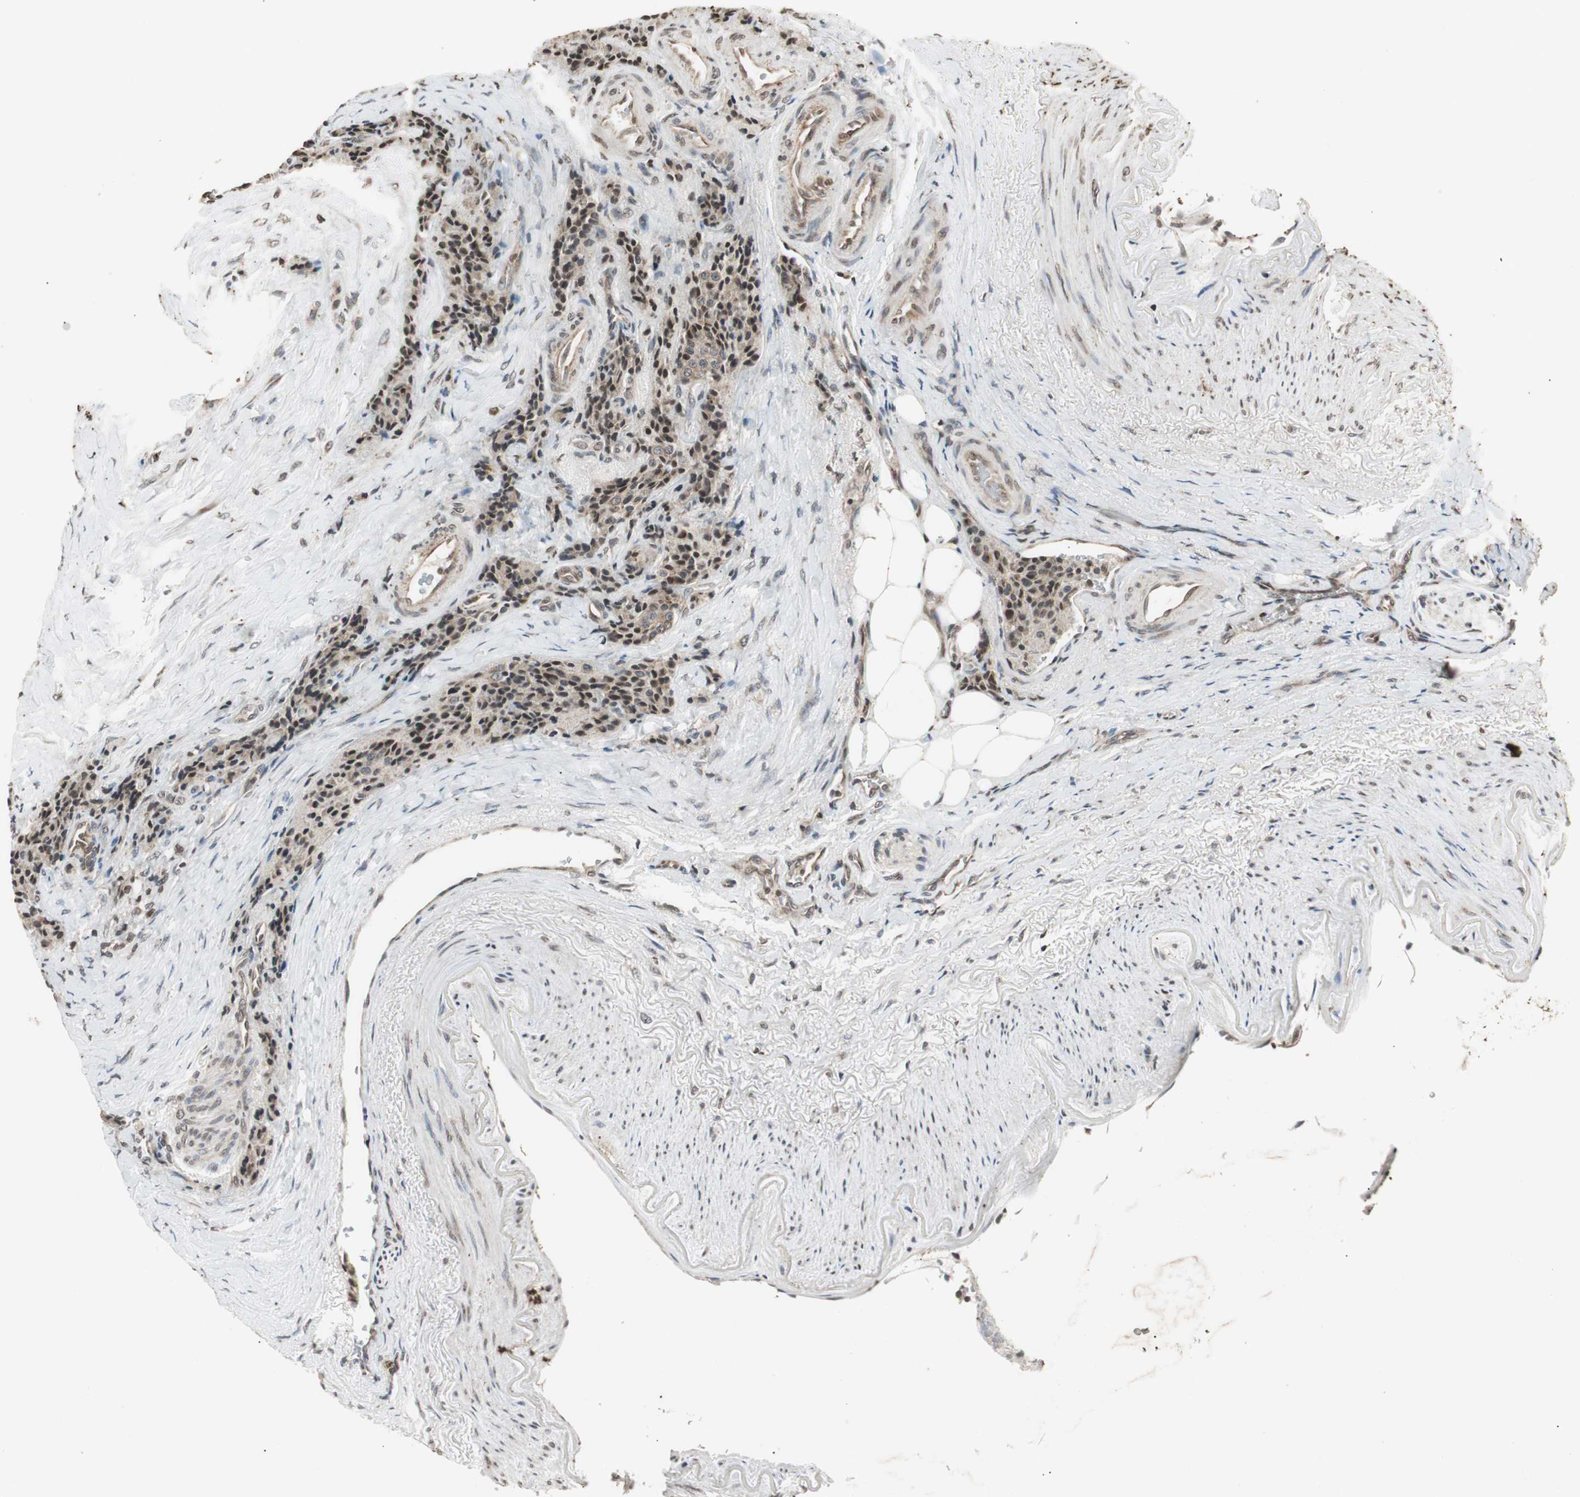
{"staining": {"intensity": "moderate", "quantity": ">75%", "location": "nuclear"}, "tissue": "carcinoid", "cell_type": "Tumor cells", "image_type": "cancer", "snomed": [{"axis": "morphology", "description": "Carcinoid, malignant, NOS"}, {"axis": "topography", "description": "Colon"}], "caption": "Tumor cells show medium levels of moderate nuclear expression in about >75% of cells in human carcinoid (malignant).", "gene": "ZFC3H1", "patient": {"sex": "female", "age": 61}}